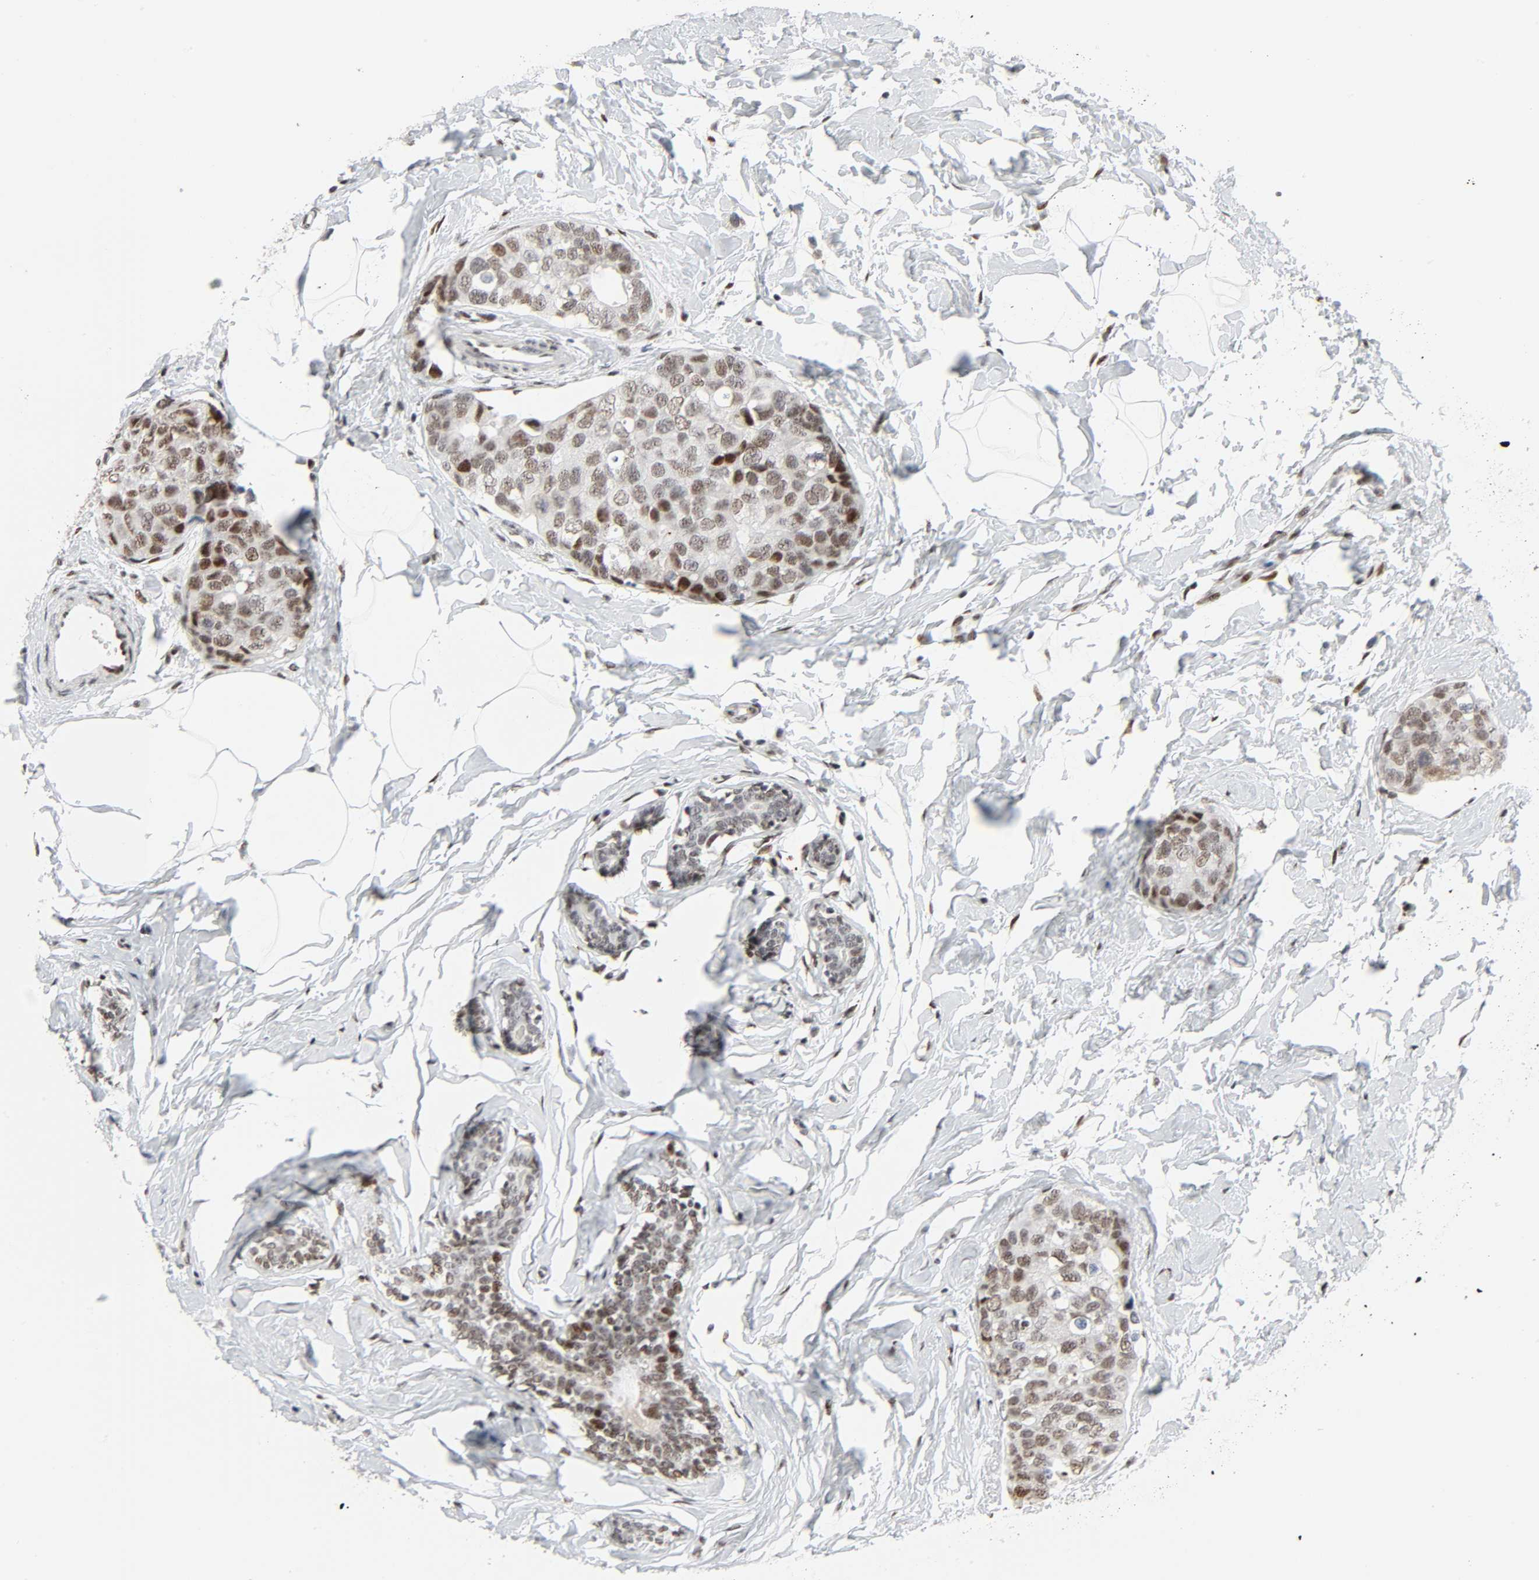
{"staining": {"intensity": "moderate", "quantity": ">75%", "location": "nuclear"}, "tissue": "breast cancer", "cell_type": "Tumor cells", "image_type": "cancer", "snomed": [{"axis": "morphology", "description": "Duct carcinoma"}, {"axis": "topography", "description": "Breast"}], "caption": "About >75% of tumor cells in human breast cancer (infiltrating ductal carcinoma) demonstrate moderate nuclear protein staining as visualized by brown immunohistochemical staining.", "gene": "CREBBP", "patient": {"sex": "female", "age": 54}}